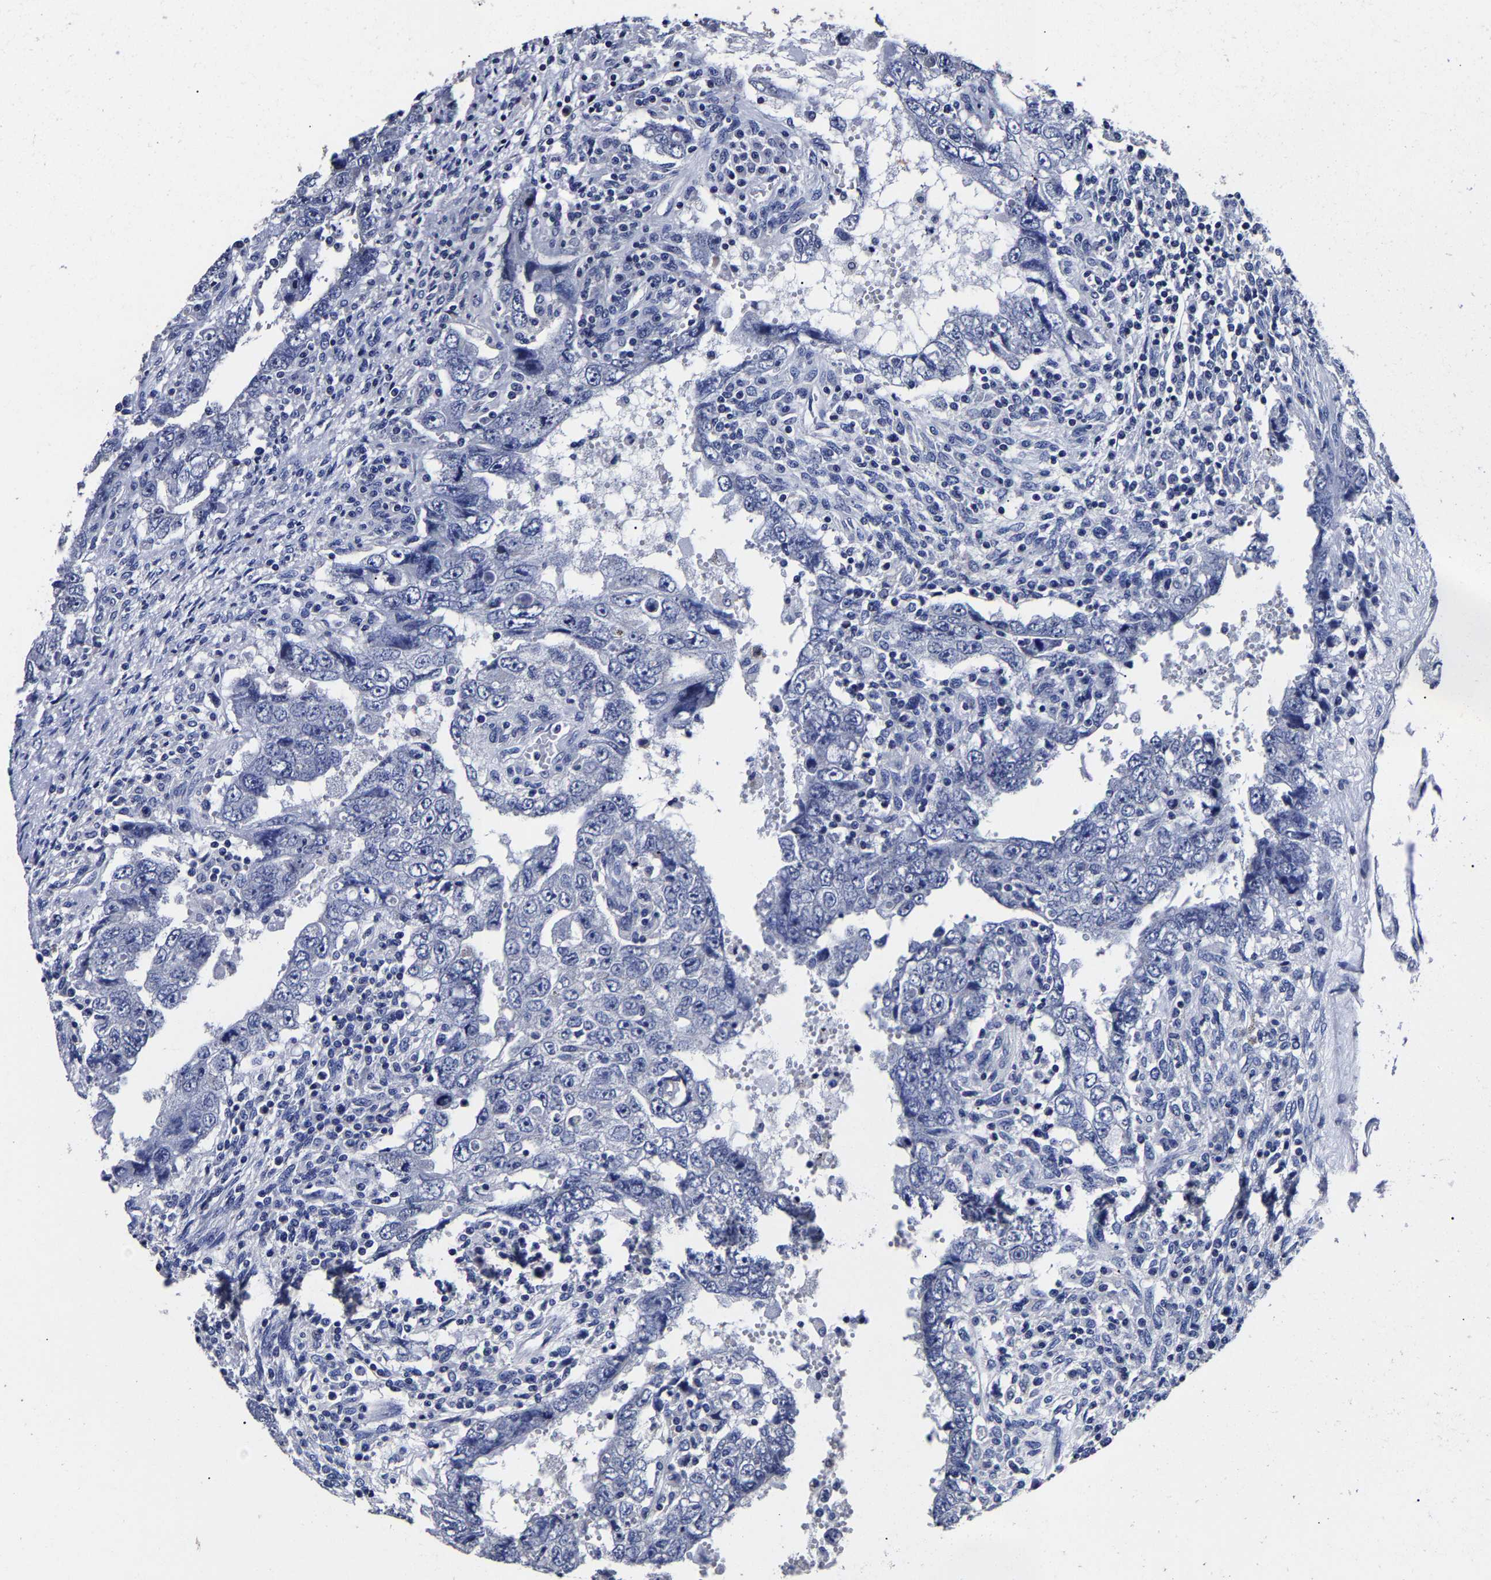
{"staining": {"intensity": "negative", "quantity": "none", "location": "none"}, "tissue": "testis cancer", "cell_type": "Tumor cells", "image_type": "cancer", "snomed": [{"axis": "morphology", "description": "Carcinoma, Embryonal, NOS"}, {"axis": "topography", "description": "Testis"}], "caption": "High power microscopy photomicrograph of an immunohistochemistry micrograph of testis embryonal carcinoma, revealing no significant positivity in tumor cells.", "gene": "AKAP4", "patient": {"sex": "male", "age": 26}}